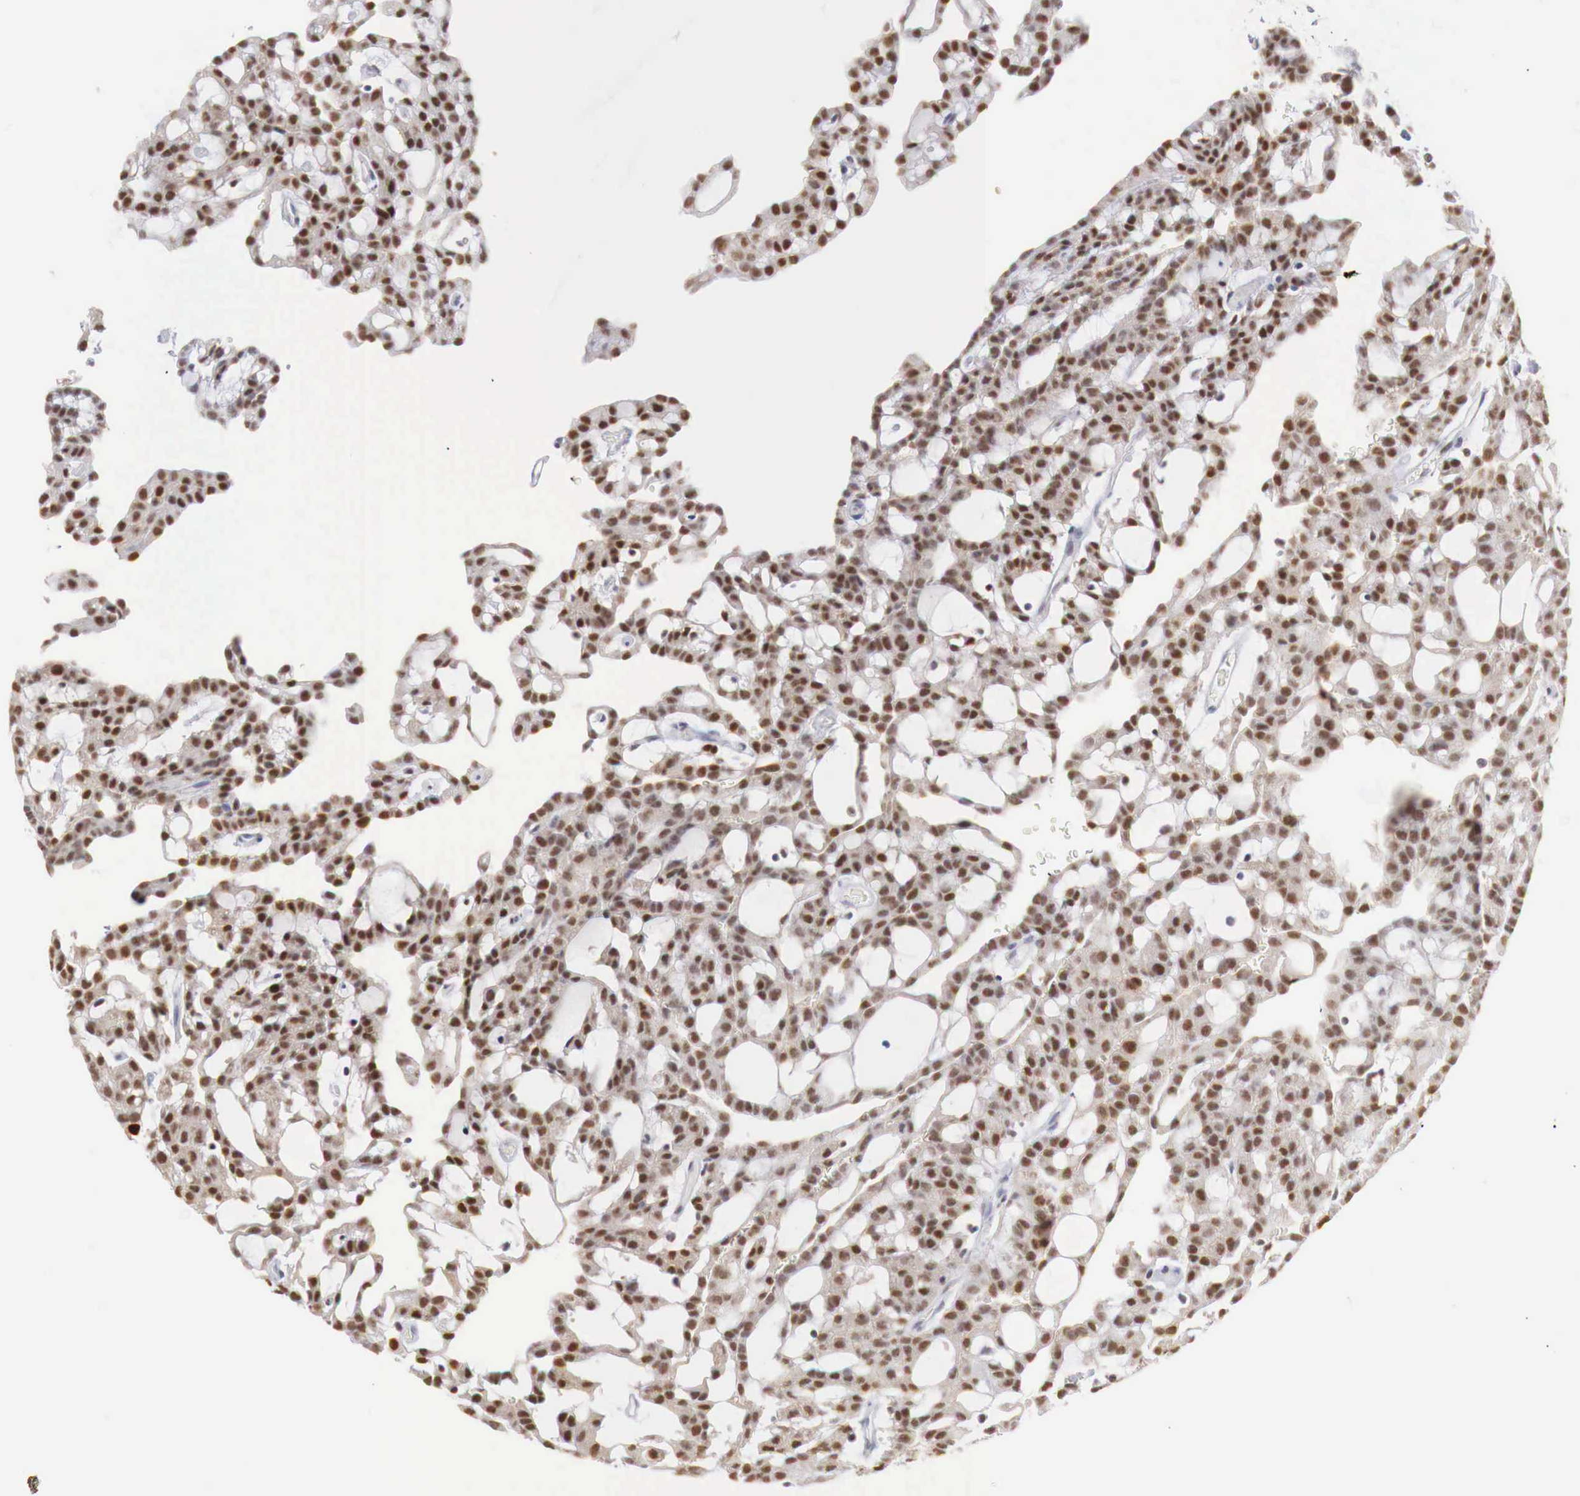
{"staining": {"intensity": "moderate", "quantity": "25%-75%", "location": "nuclear"}, "tissue": "renal cancer", "cell_type": "Tumor cells", "image_type": "cancer", "snomed": [{"axis": "morphology", "description": "Adenocarcinoma, NOS"}, {"axis": "topography", "description": "Kidney"}], "caption": "Immunohistochemical staining of renal adenocarcinoma shows moderate nuclear protein staining in approximately 25%-75% of tumor cells.", "gene": "FOXP2", "patient": {"sex": "male", "age": 63}}